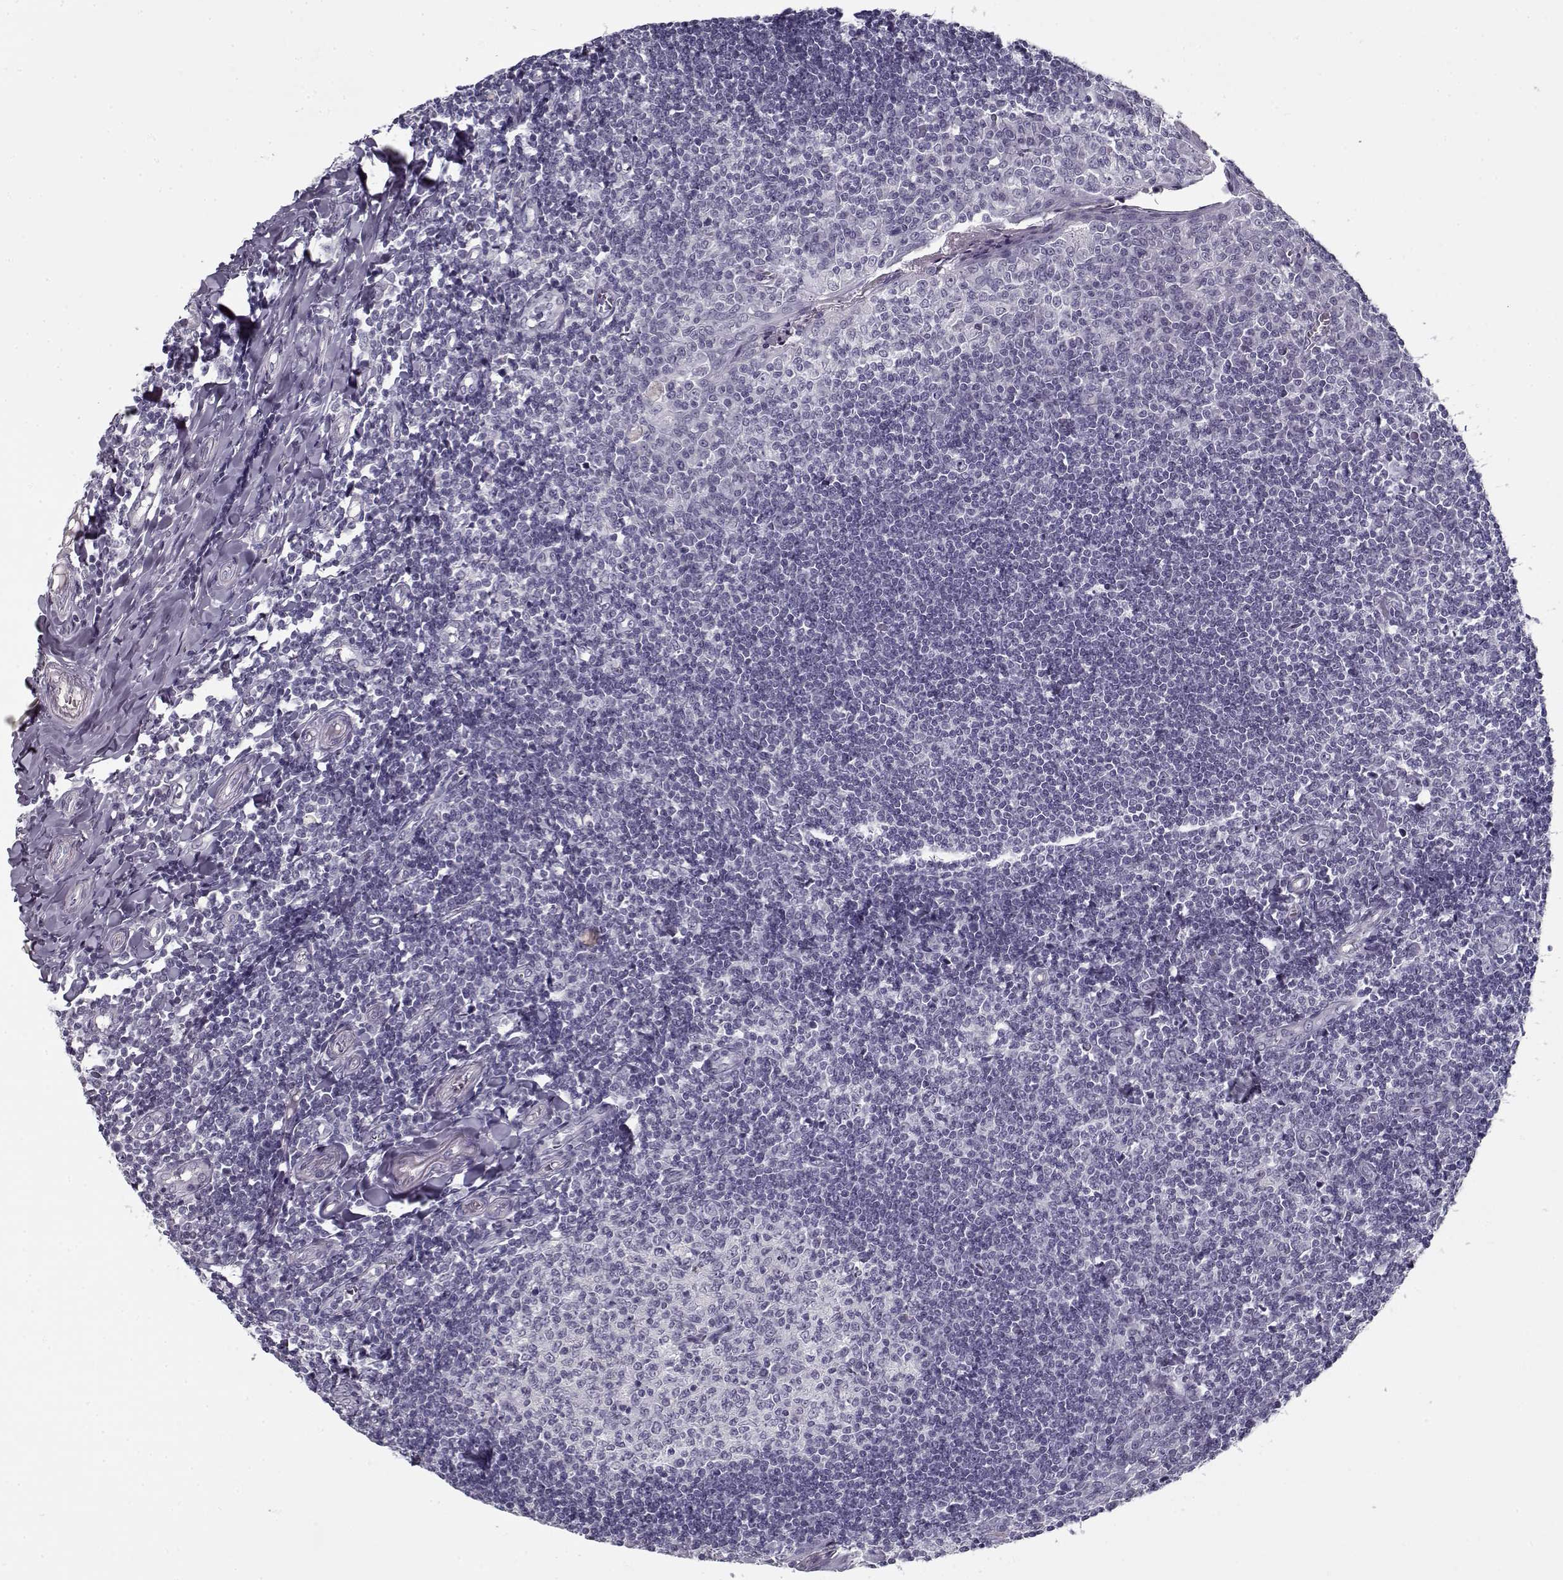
{"staining": {"intensity": "negative", "quantity": "none", "location": "none"}, "tissue": "tonsil", "cell_type": "Germinal center cells", "image_type": "normal", "snomed": [{"axis": "morphology", "description": "Normal tissue, NOS"}, {"axis": "topography", "description": "Tonsil"}], "caption": "Immunohistochemistry (IHC) micrograph of benign tonsil: human tonsil stained with DAB (3,3'-diaminobenzidine) displays no significant protein expression in germinal center cells. The staining is performed using DAB brown chromogen with nuclei counter-stained in using hematoxylin.", "gene": "SPACA9", "patient": {"sex": "female", "age": 12}}